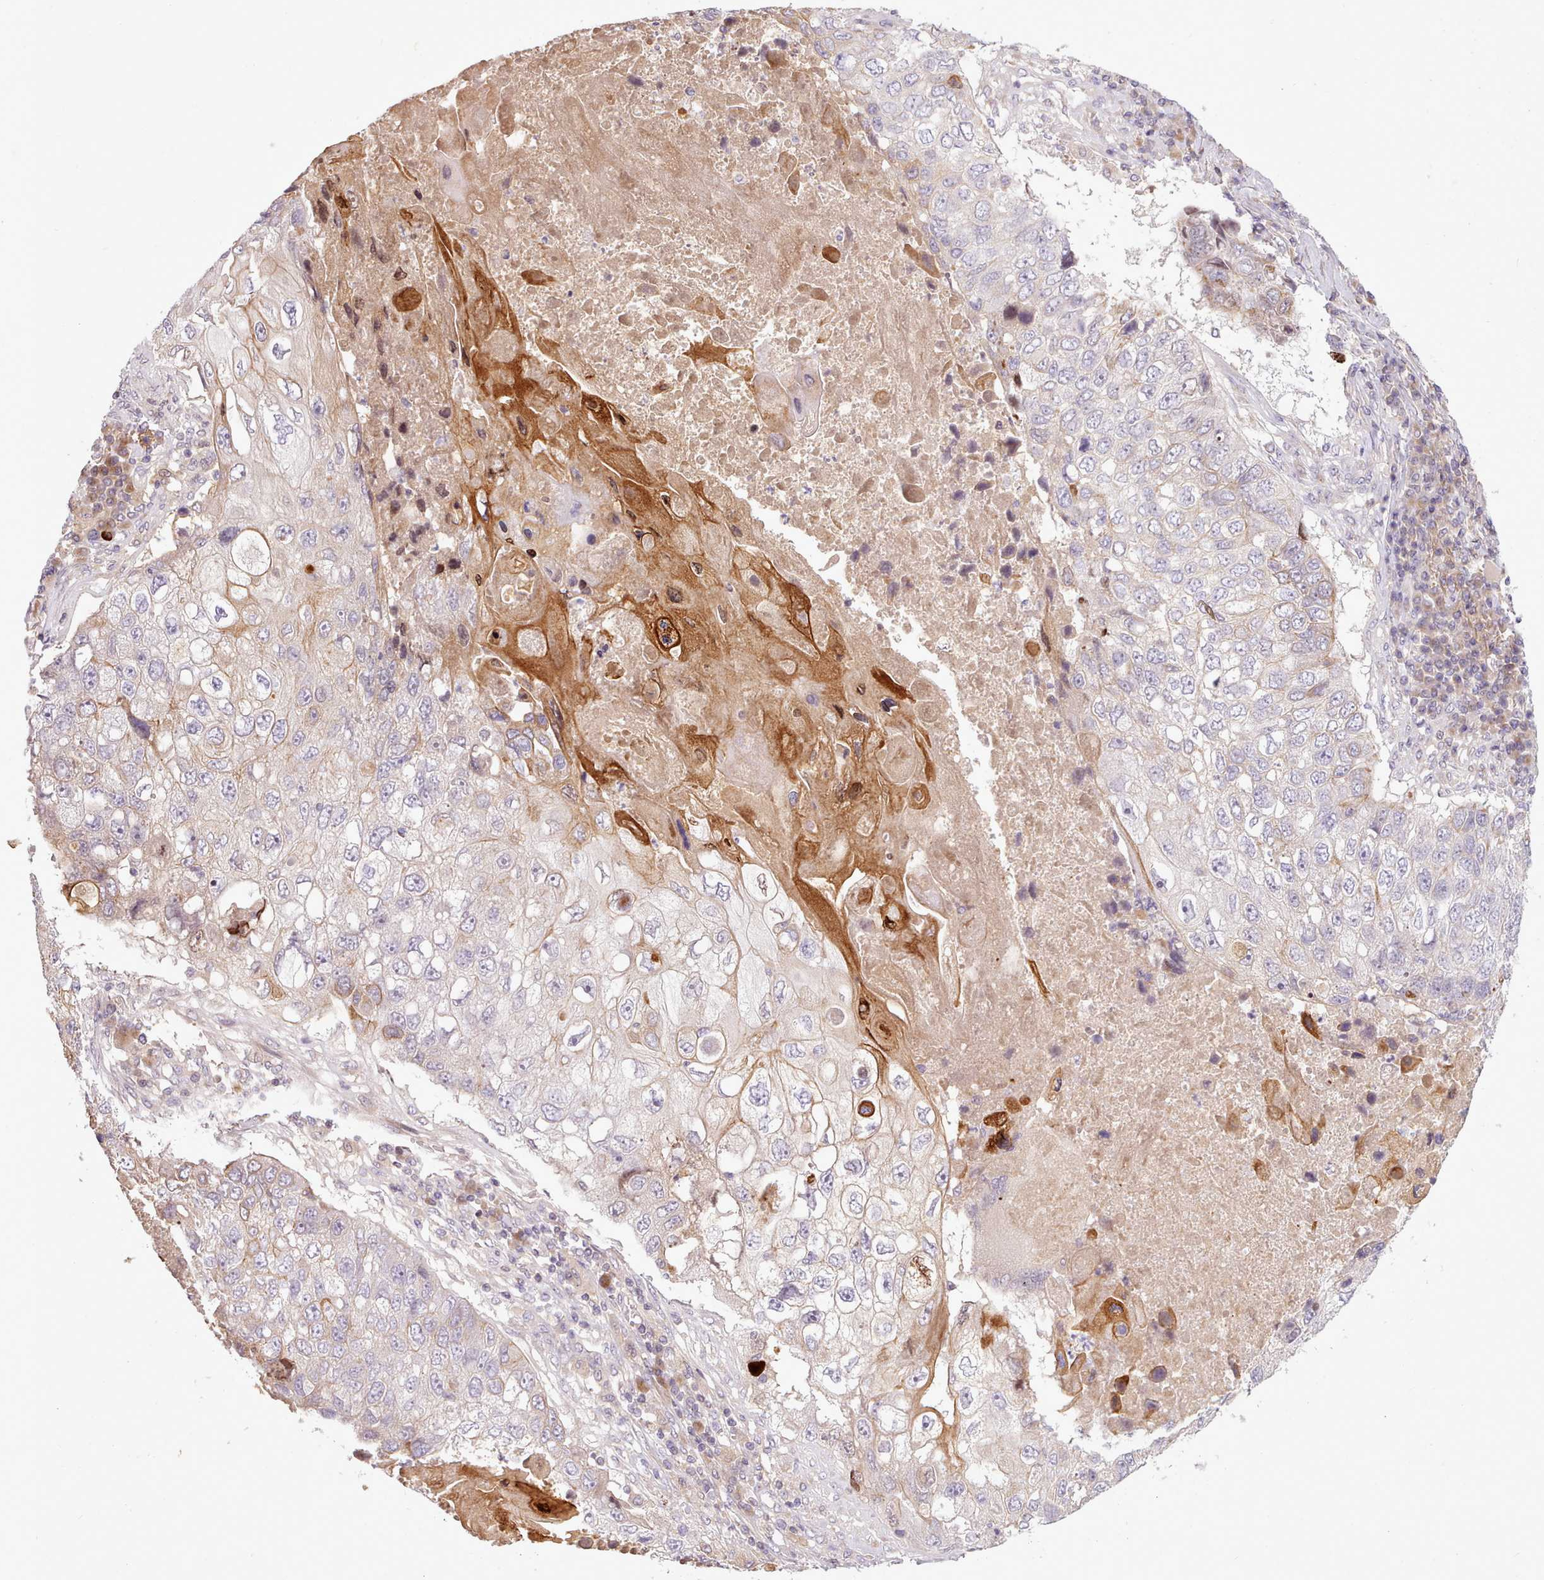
{"staining": {"intensity": "moderate", "quantity": "<25%", "location": "cytoplasmic/membranous"}, "tissue": "lung cancer", "cell_type": "Tumor cells", "image_type": "cancer", "snomed": [{"axis": "morphology", "description": "Squamous cell carcinoma, NOS"}, {"axis": "topography", "description": "Lung"}], "caption": "Protein analysis of lung cancer tissue reveals moderate cytoplasmic/membranous positivity in approximately <25% of tumor cells.", "gene": "NMRK1", "patient": {"sex": "male", "age": 61}}